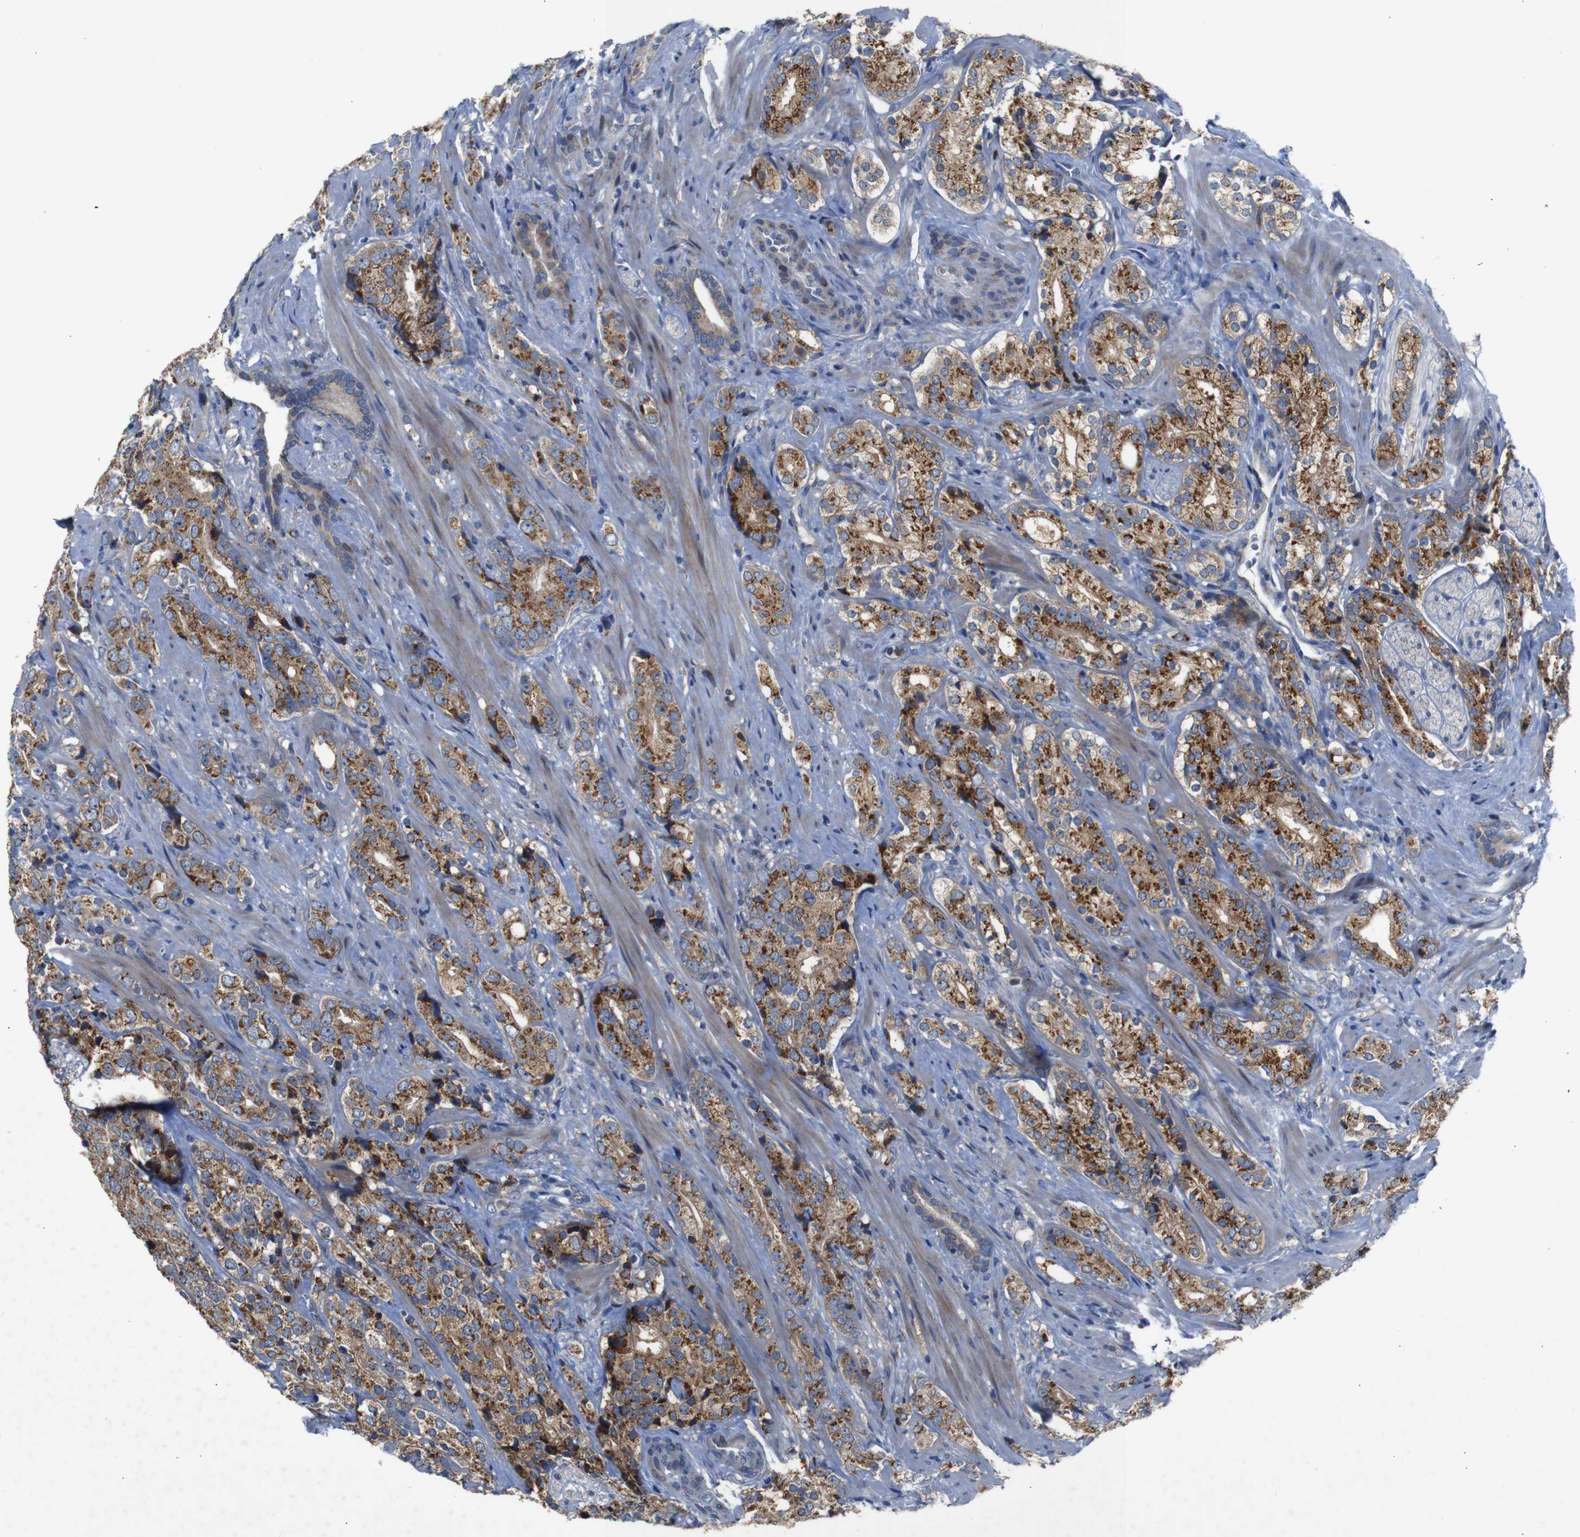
{"staining": {"intensity": "moderate", "quantity": ">75%", "location": "cytoplasmic/membranous"}, "tissue": "prostate cancer", "cell_type": "Tumor cells", "image_type": "cancer", "snomed": [{"axis": "morphology", "description": "Adenocarcinoma, High grade"}, {"axis": "topography", "description": "Prostate"}], "caption": "Protein analysis of prostate high-grade adenocarcinoma tissue demonstrates moderate cytoplasmic/membranous expression in approximately >75% of tumor cells. (Brightfield microscopy of DAB IHC at high magnification).", "gene": "CHST10", "patient": {"sex": "male", "age": 71}}